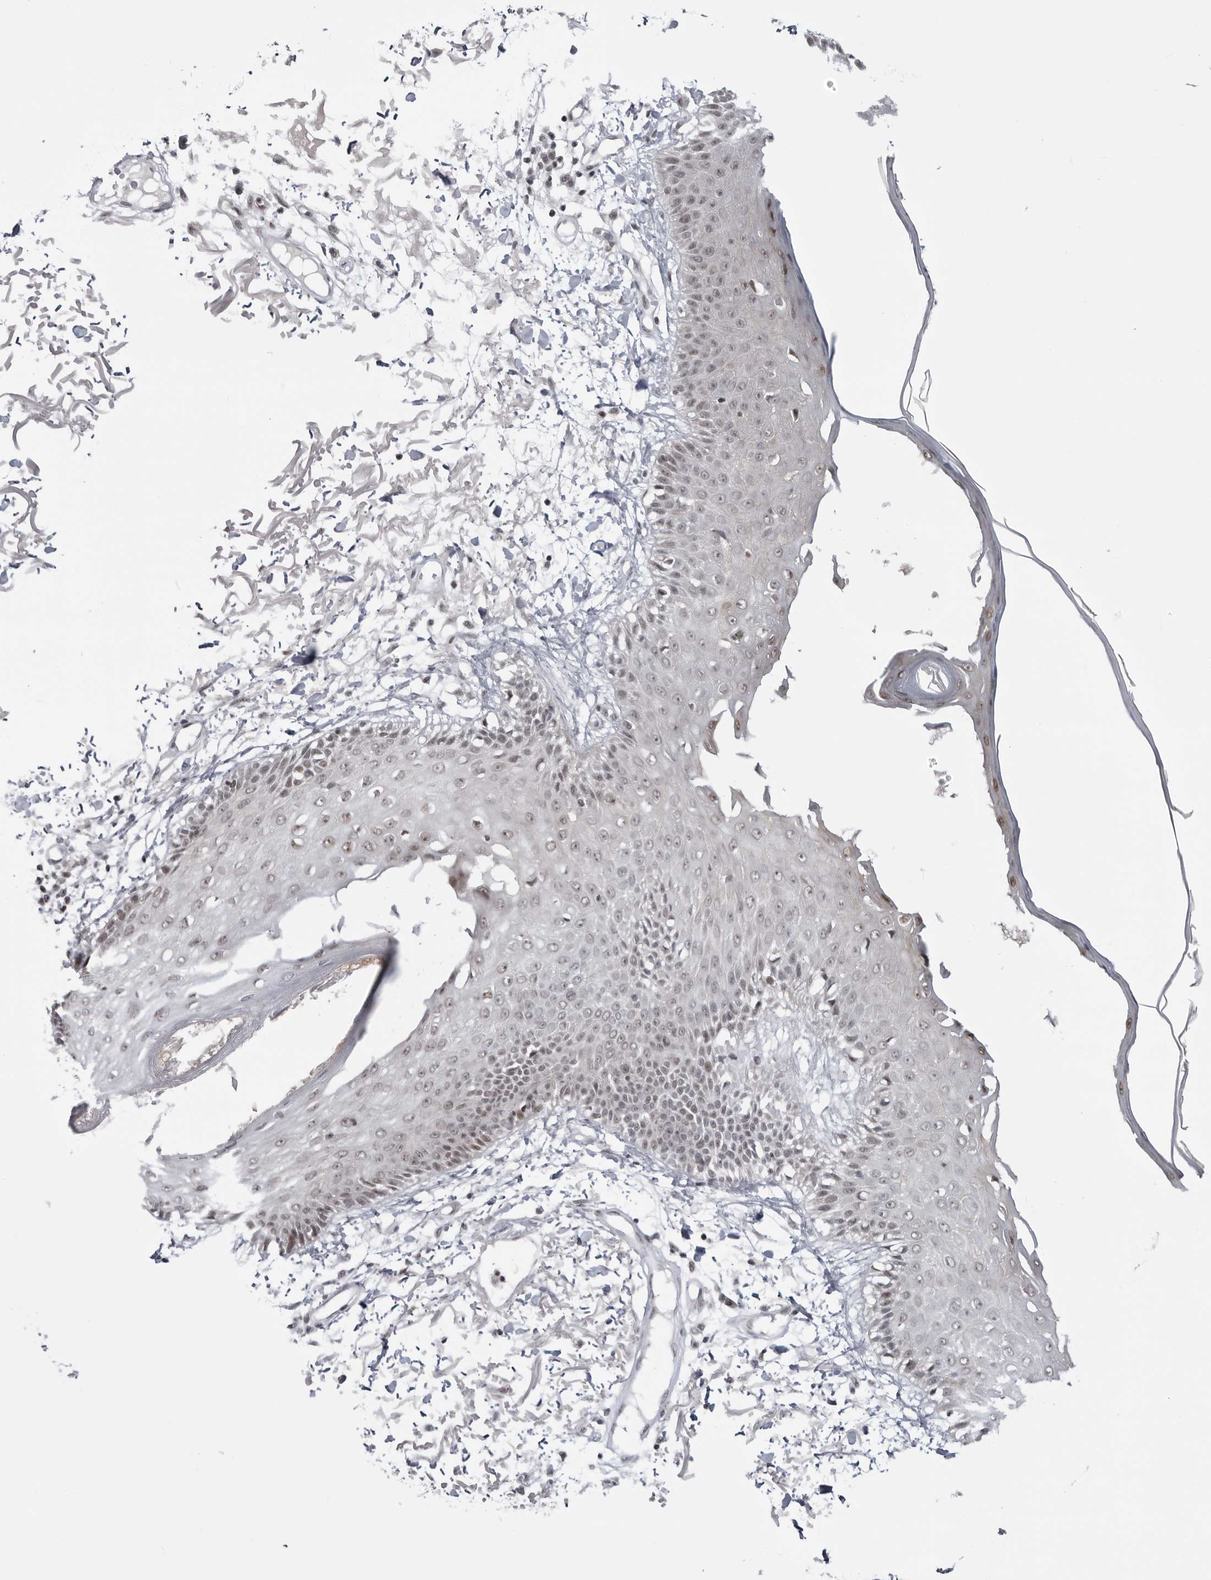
{"staining": {"intensity": "moderate", "quantity": "25%-75%", "location": "nuclear"}, "tissue": "skin", "cell_type": "Fibroblasts", "image_type": "normal", "snomed": [{"axis": "morphology", "description": "Normal tissue, NOS"}, {"axis": "morphology", "description": "Squamous cell carcinoma, NOS"}, {"axis": "topography", "description": "Skin"}, {"axis": "topography", "description": "Peripheral nerve tissue"}], "caption": "Immunohistochemical staining of benign human skin shows medium levels of moderate nuclear positivity in approximately 25%-75% of fibroblasts. (DAB (3,3'-diaminobenzidine) = brown stain, brightfield microscopy at high magnification).", "gene": "TRIM66", "patient": {"sex": "male", "age": 83}}